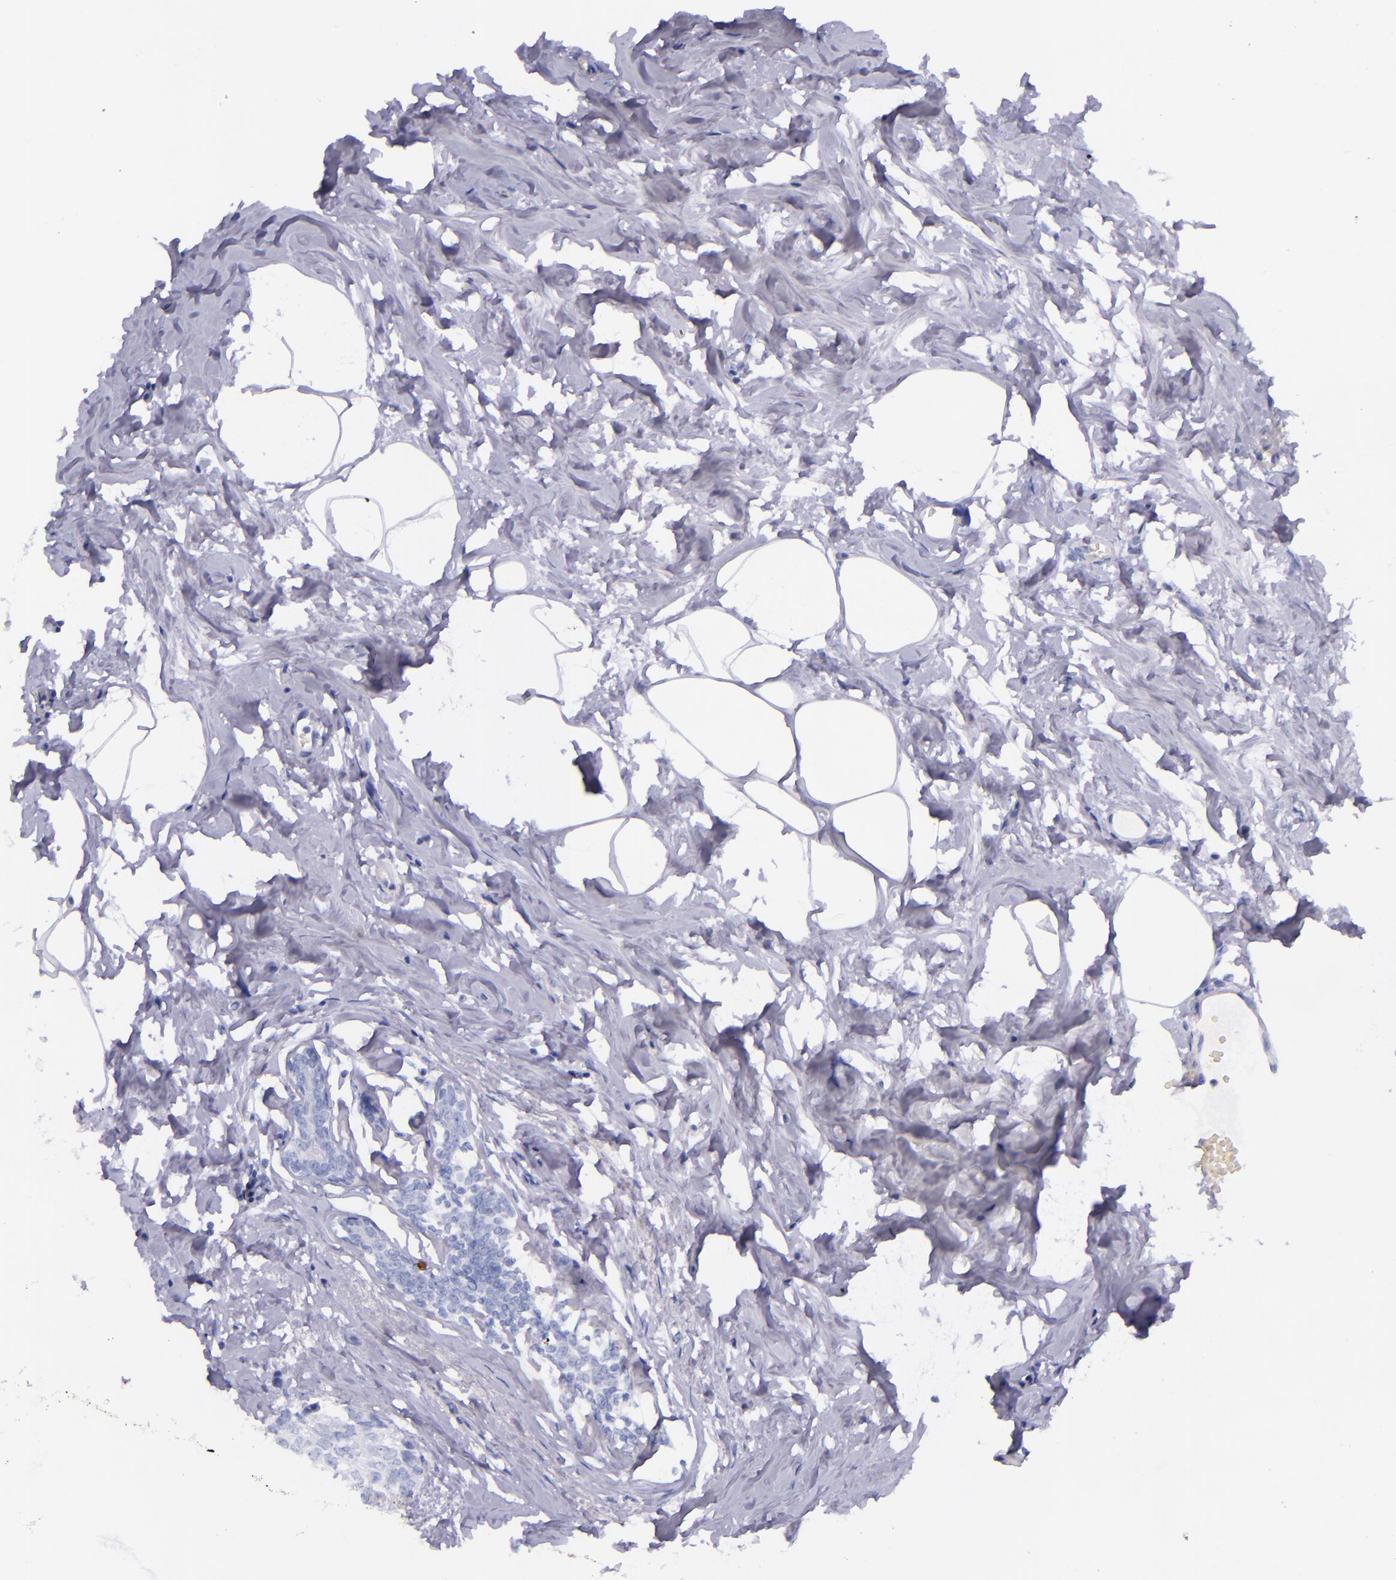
{"staining": {"intensity": "negative", "quantity": "none", "location": "none"}, "tissue": "breast cancer", "cell_type": "Tumor cells", "image_type": "cancer", "snomed": [{"axis": "morphology", "description": "Normal tissue, NOS"}, {"axis": "morphology", "description": "Duct carcinoma"}, {"axis": "topography", "description": "Breast"}], "caption": "Immunohistochemistry of breast cancer reveals no staining in tumor cells.", "gene": "LAG3", "patient": {"sex": "female", "age": 50}}